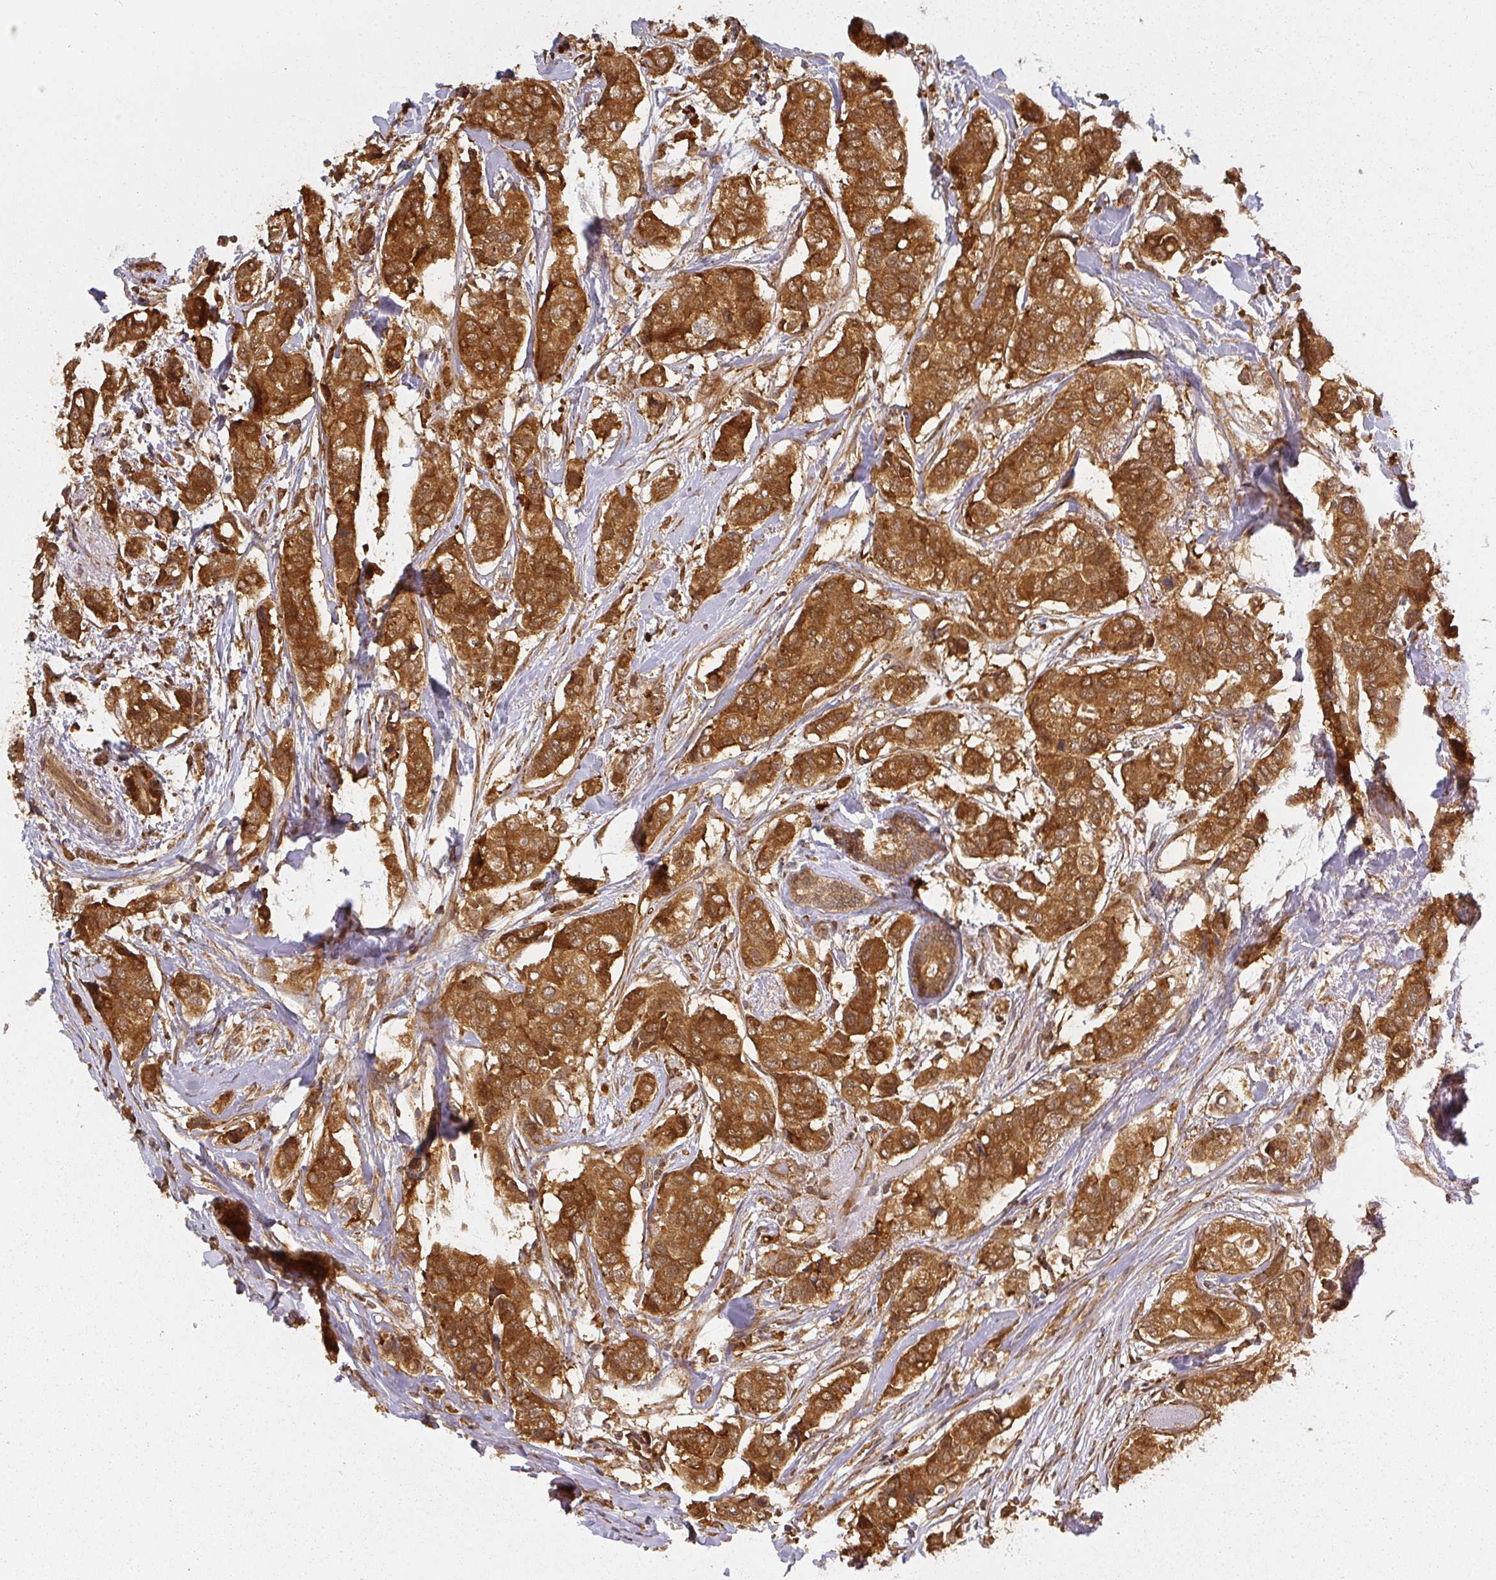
{"staining": {"intensity": "strong", "quantity": ">75%", "location": "cytoplasmic/membranous"}, "tissue": "breast cancer", "cell_type": "Tumor cells", "image_type": "cancer", "snomed": [{"axis": "morphology", "description": "Lobular carcinoma"}, {"axis": "topography", "description": "Breast"}], "caption": "An image of human breast lobular carcinoma stained for a protein shows strong cytoplasmic/membranous brown staining in tumor cells.", "gene": "PPP6R3", "patient": {"sex": "female", "age": 51}}